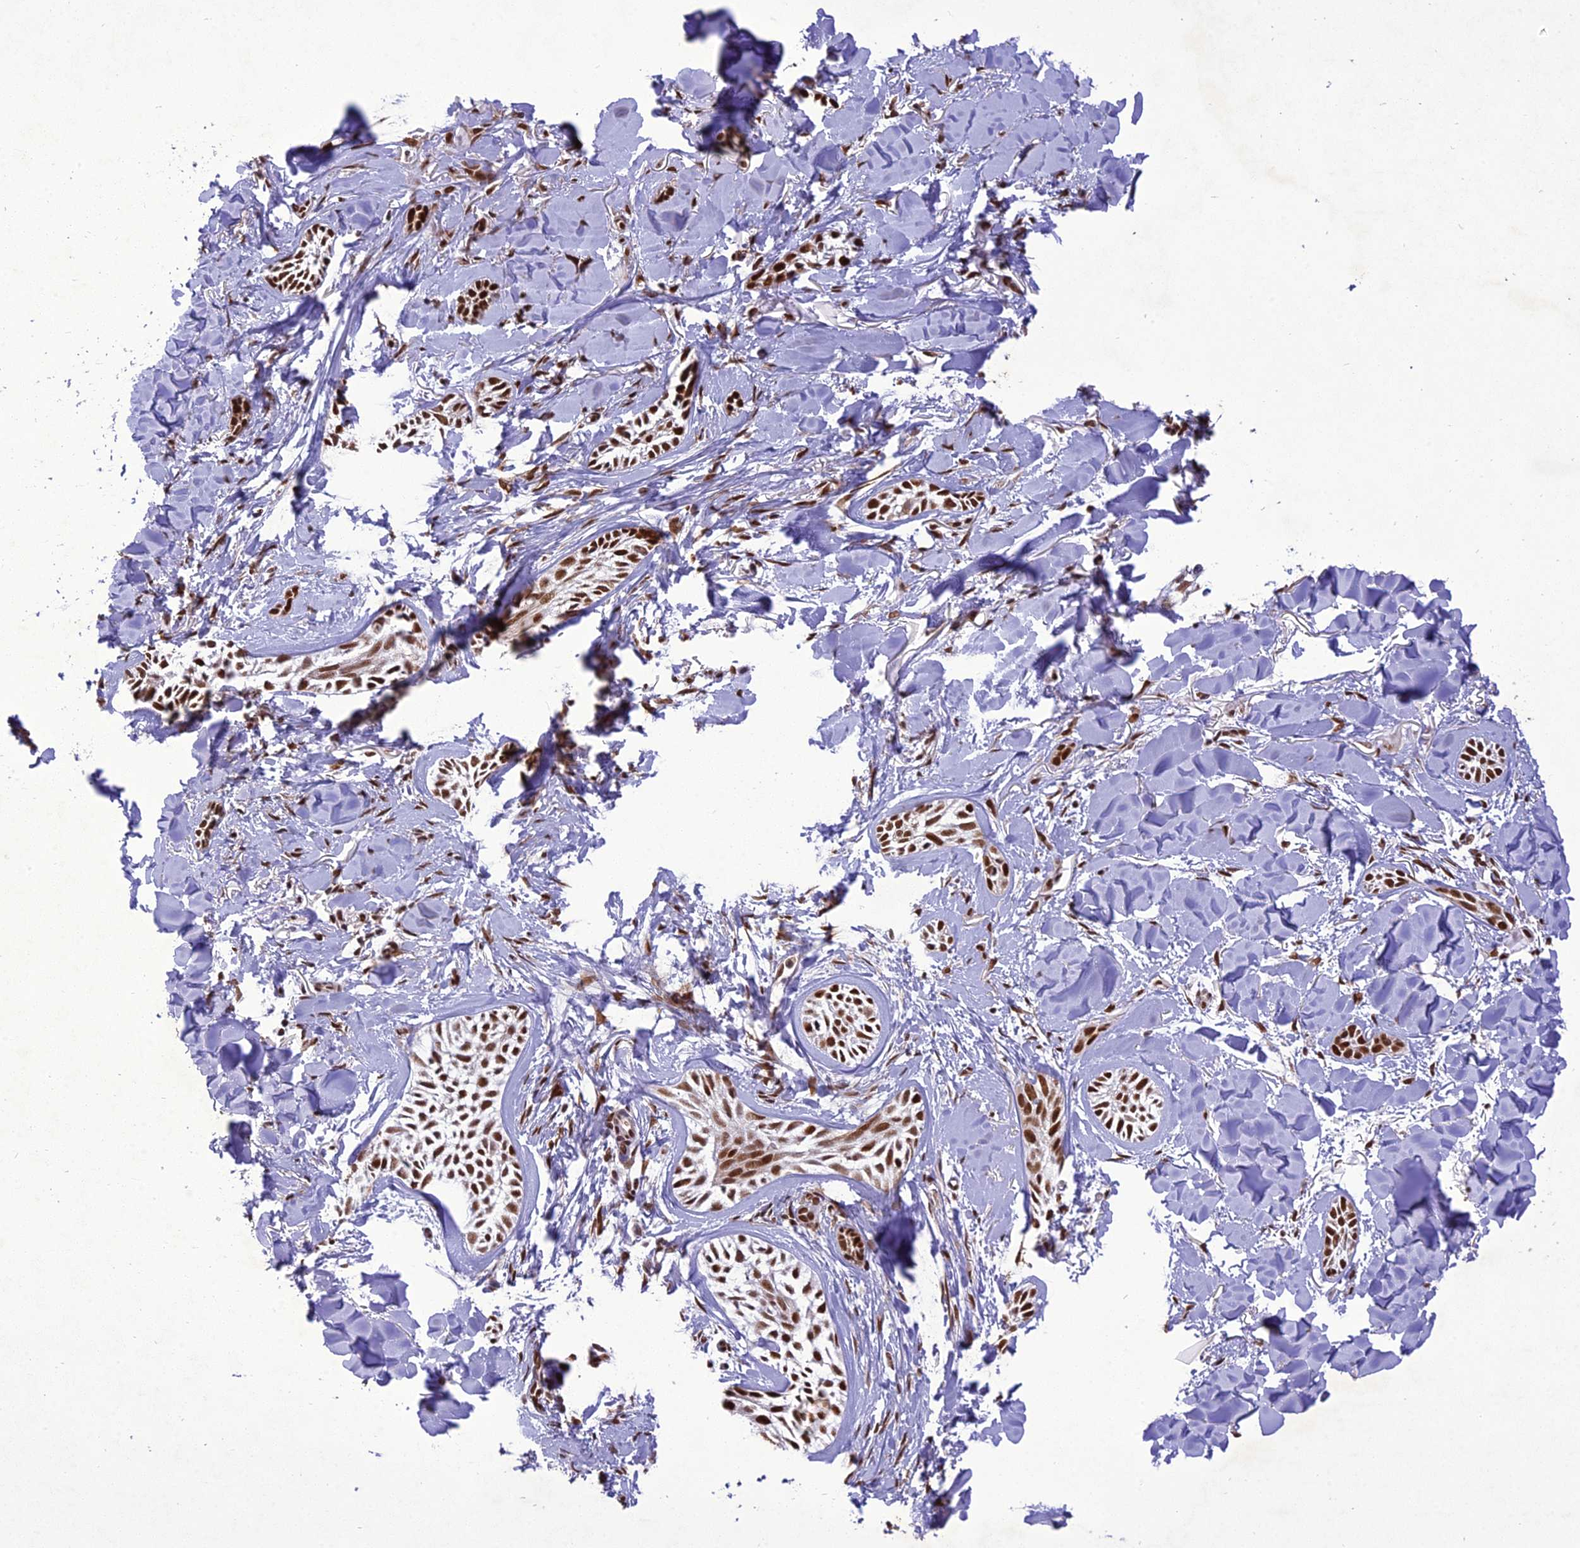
{"staining": {"intensity": "strong", "quantity": ">75%", "location": "nuclear"}, "tissue": "skin cancer", "cell_type": "Tumor cells", "image_type": "cancer", "snomed": [{"axis": "morphology", "description": "Basal cell carcinoma"}, {"axis": "topography", "description": "Skin"}], "caption": "Brown immunohistochemical staining in basal cell carcinoma (skin) displays strong nuclear staining in about >75% of tumor cells.", "gene": "DDX1", "patient": {"sex": "female", "age": 59}}